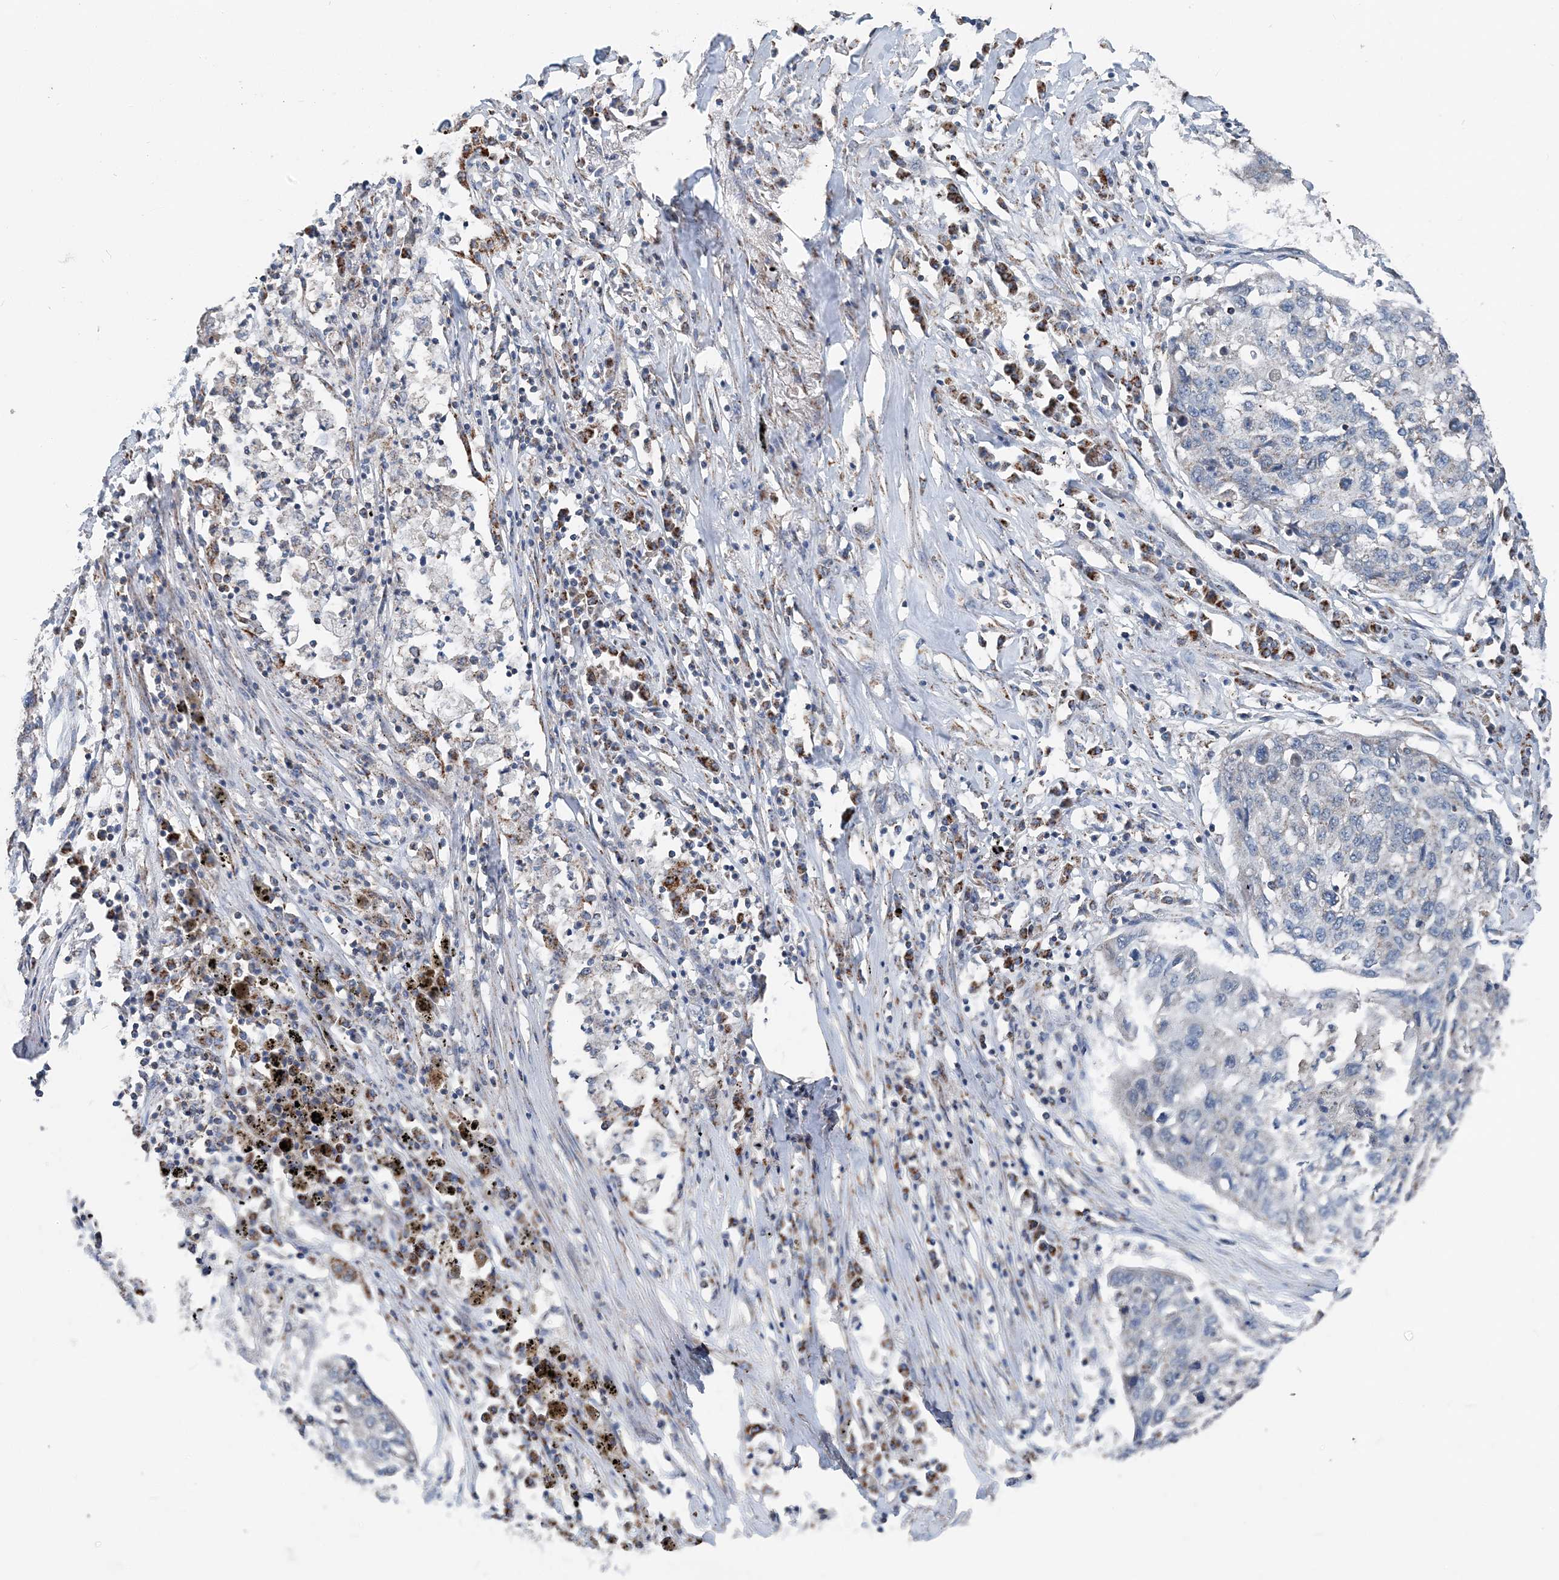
{"staining": {"intensity": "negative", "quantity": "none", "location": "none"}, "tissue": "lung cancer", "cell_type": "Tumor cells", "image_type": "cancer", "snomed": [{"axis": "morphology", "description": "Squamous cell carcinoma, NOS"}, {"axis": "topography", "description": "Lung"}], "caption": "This photomicrograph is of lung cancer (squamous cell carcinoma) stained with IHC to label a protein in brown with the nuclei are counter-stained blue. There is no positivity in tumor cells. The staining is performed using DAB brown chromogen with nuclei counter-stained in using hematoxylin.", "gene": "SPRY2", "patient": {"sex": "female", "age": 63}}